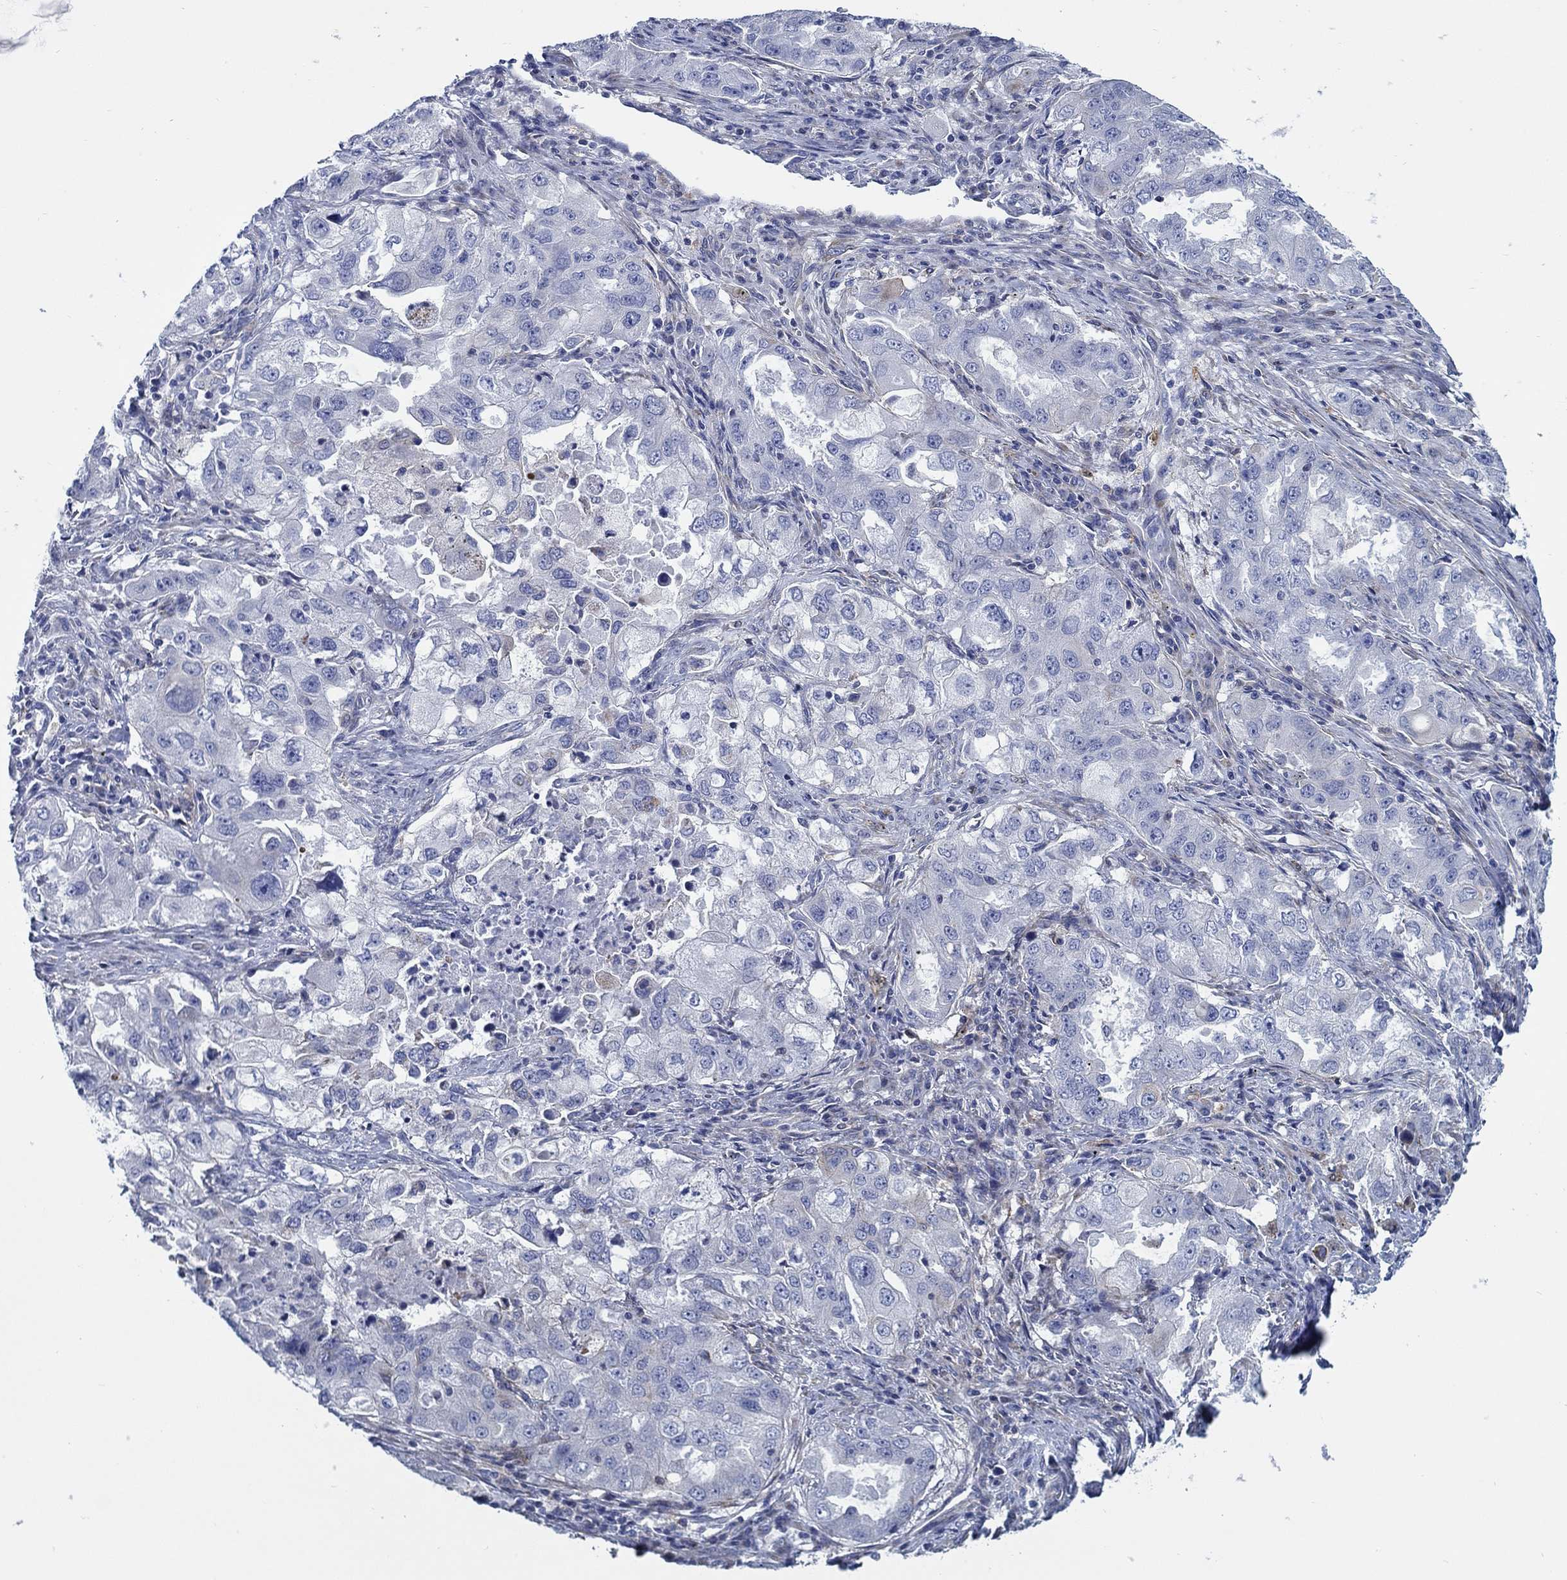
{"staining": {"intensity": "negative", "quantity": "none", "location": "none"}, "tissue": "lung cancer", "cell_type": "Tumor cells", "image_type": "cancer", "snomed": [{"axis": "morphology", "description": "Adenocarcinoma, NOS"}, {"axis": "topography", "description": "Lung"}], "caption": "This is a photomicrograph of IHC staining of lung cancer (adenocarcinoma), which shows no staining in tumor cells. (DAB (3,3'-diaminobenzidine) immunohistochemistry (IHC), high magnification).", "gene": "FMN1", "patient": {"sex": "female", "age": 61}}